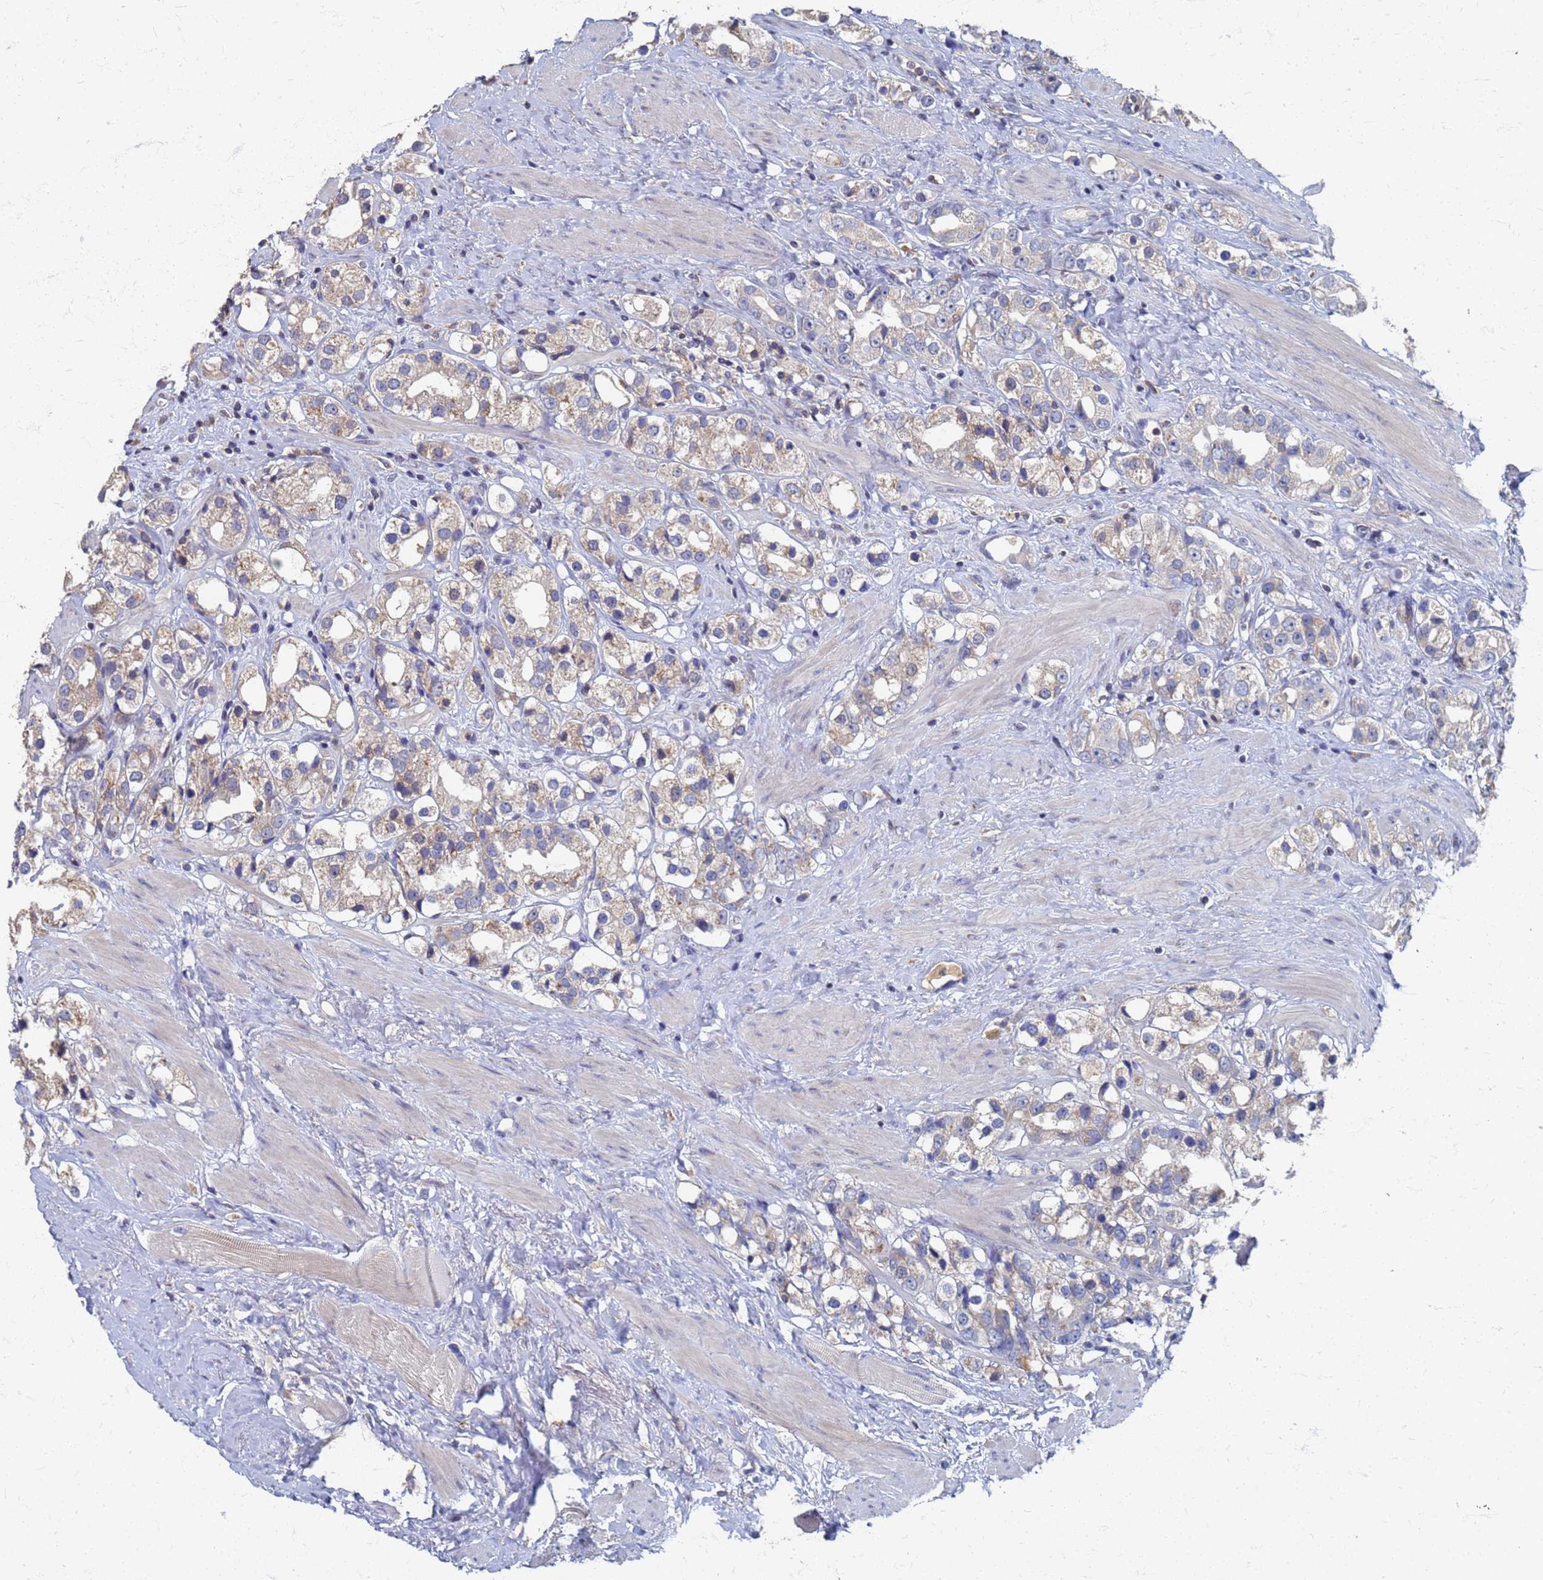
{"staining": {"intensity": "weak", "quantity": "25%-75%", "location": "cytoplasmic/membranous"}, "tissue": "prostate cancer", "cell_type": "Tumor cells", "image_type": "cancer", "snomed": [{"axis": "morphology", "description": "Adenocarcinoma, NOS"}, {"axis": "topography", "description": "Prostate"}], "caption": "Protein analysis of adenocarcinoma (prostate) tissue displays weak cytoplasmic/membranous staining in about 25%-75% of tumor cells.", "gene": "KRCC1", "patient": {"sex": "male", "age": 79}}